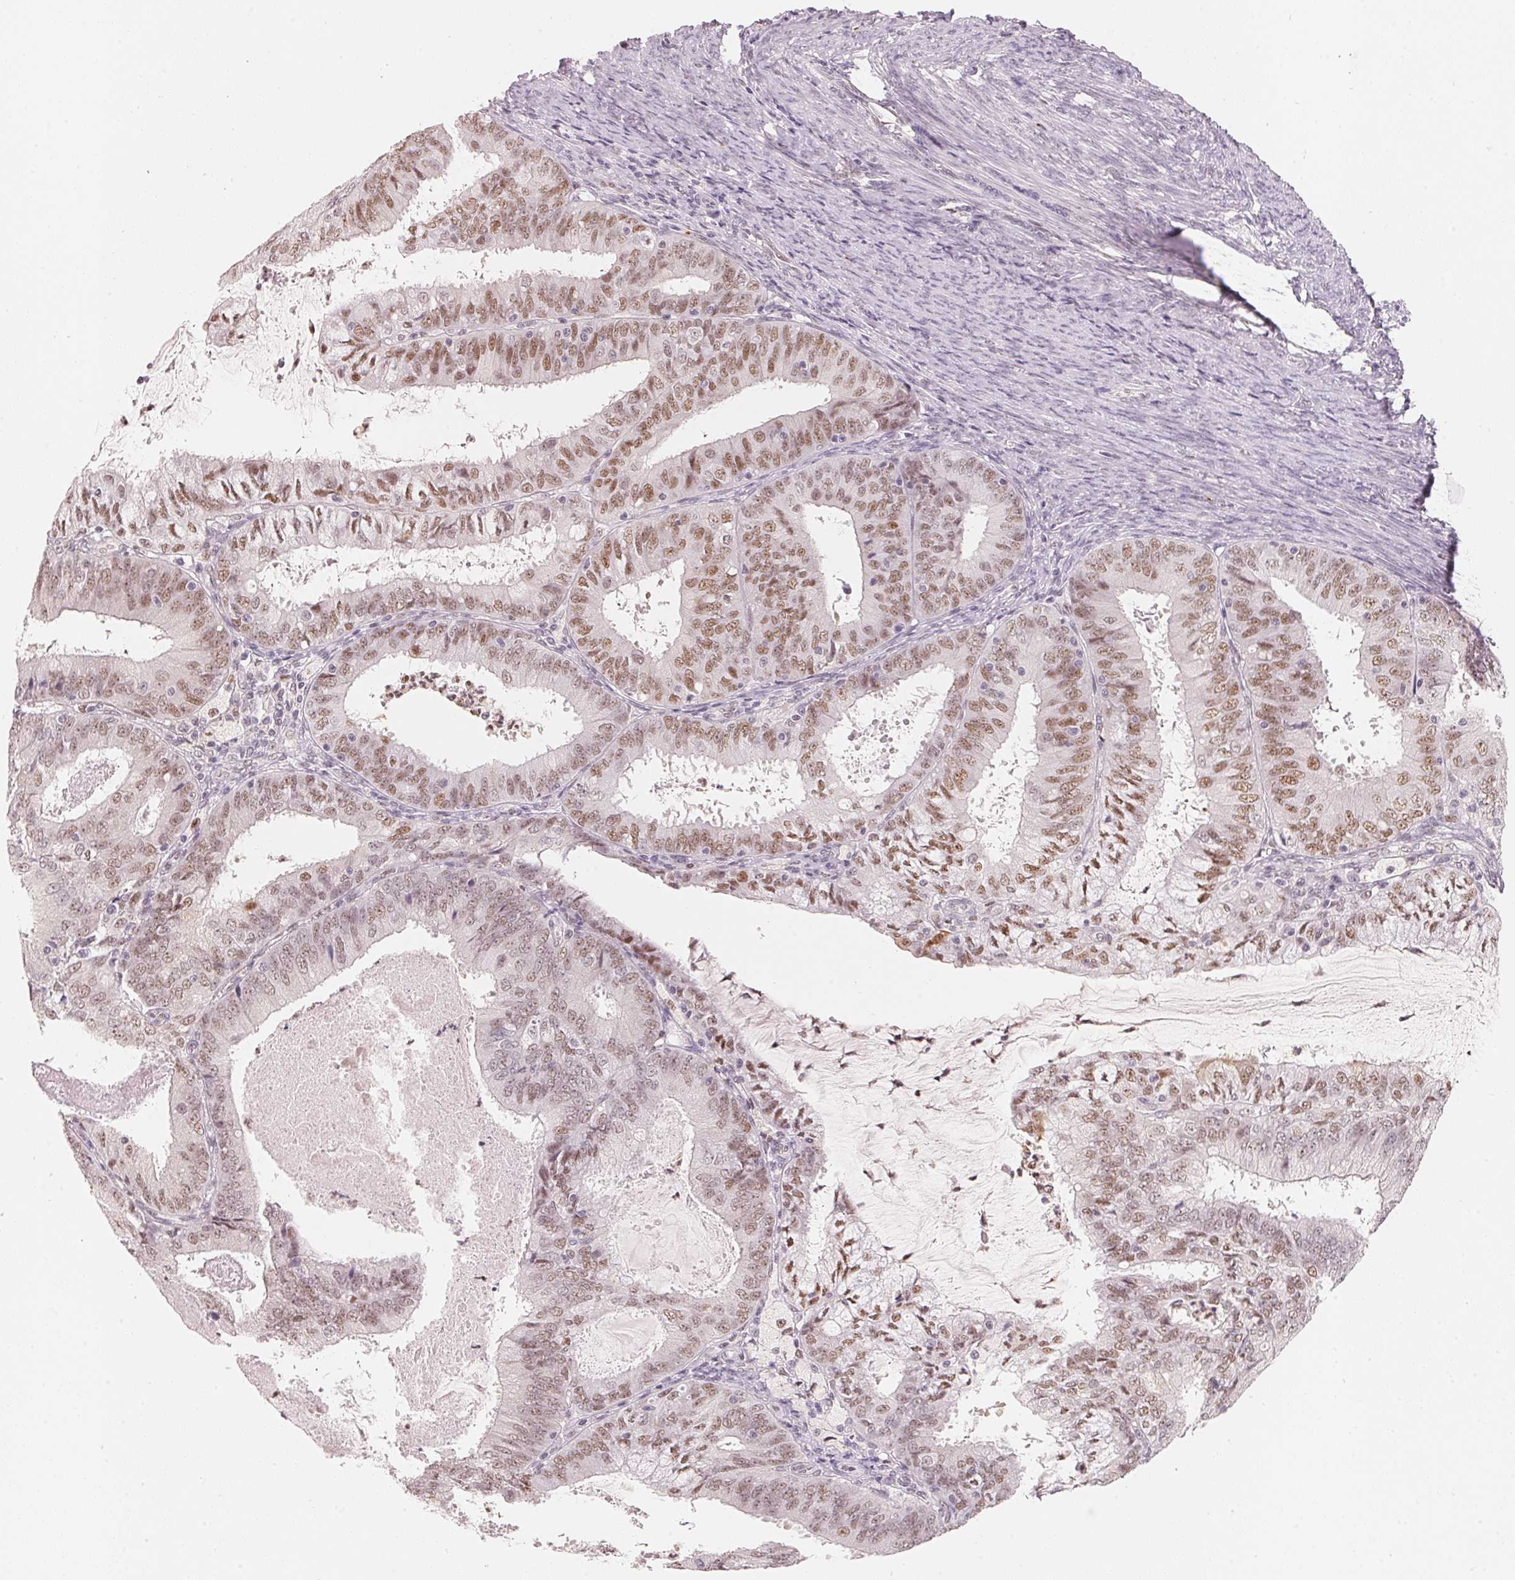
{"staining": {"intensity": "moderate", "quantity": ">75%", "location": "nuclear"}, "tissue": "endometrial cancer", "cell_type": "Tumor cells", "image_type": "cancer", "snomed": [{"axis": "morphology", "description": "Adenocarcinoma, NOS"}, {"axis": "topography", "description": "Endometrium"}], "caption": "Moderate nuclear expression is appreciated in approximately >75% of tumor cells in adenocarcinoma (endometrial).", "gene": "ARHGAP22", "patient": {"sex": "female", "age": 57}}